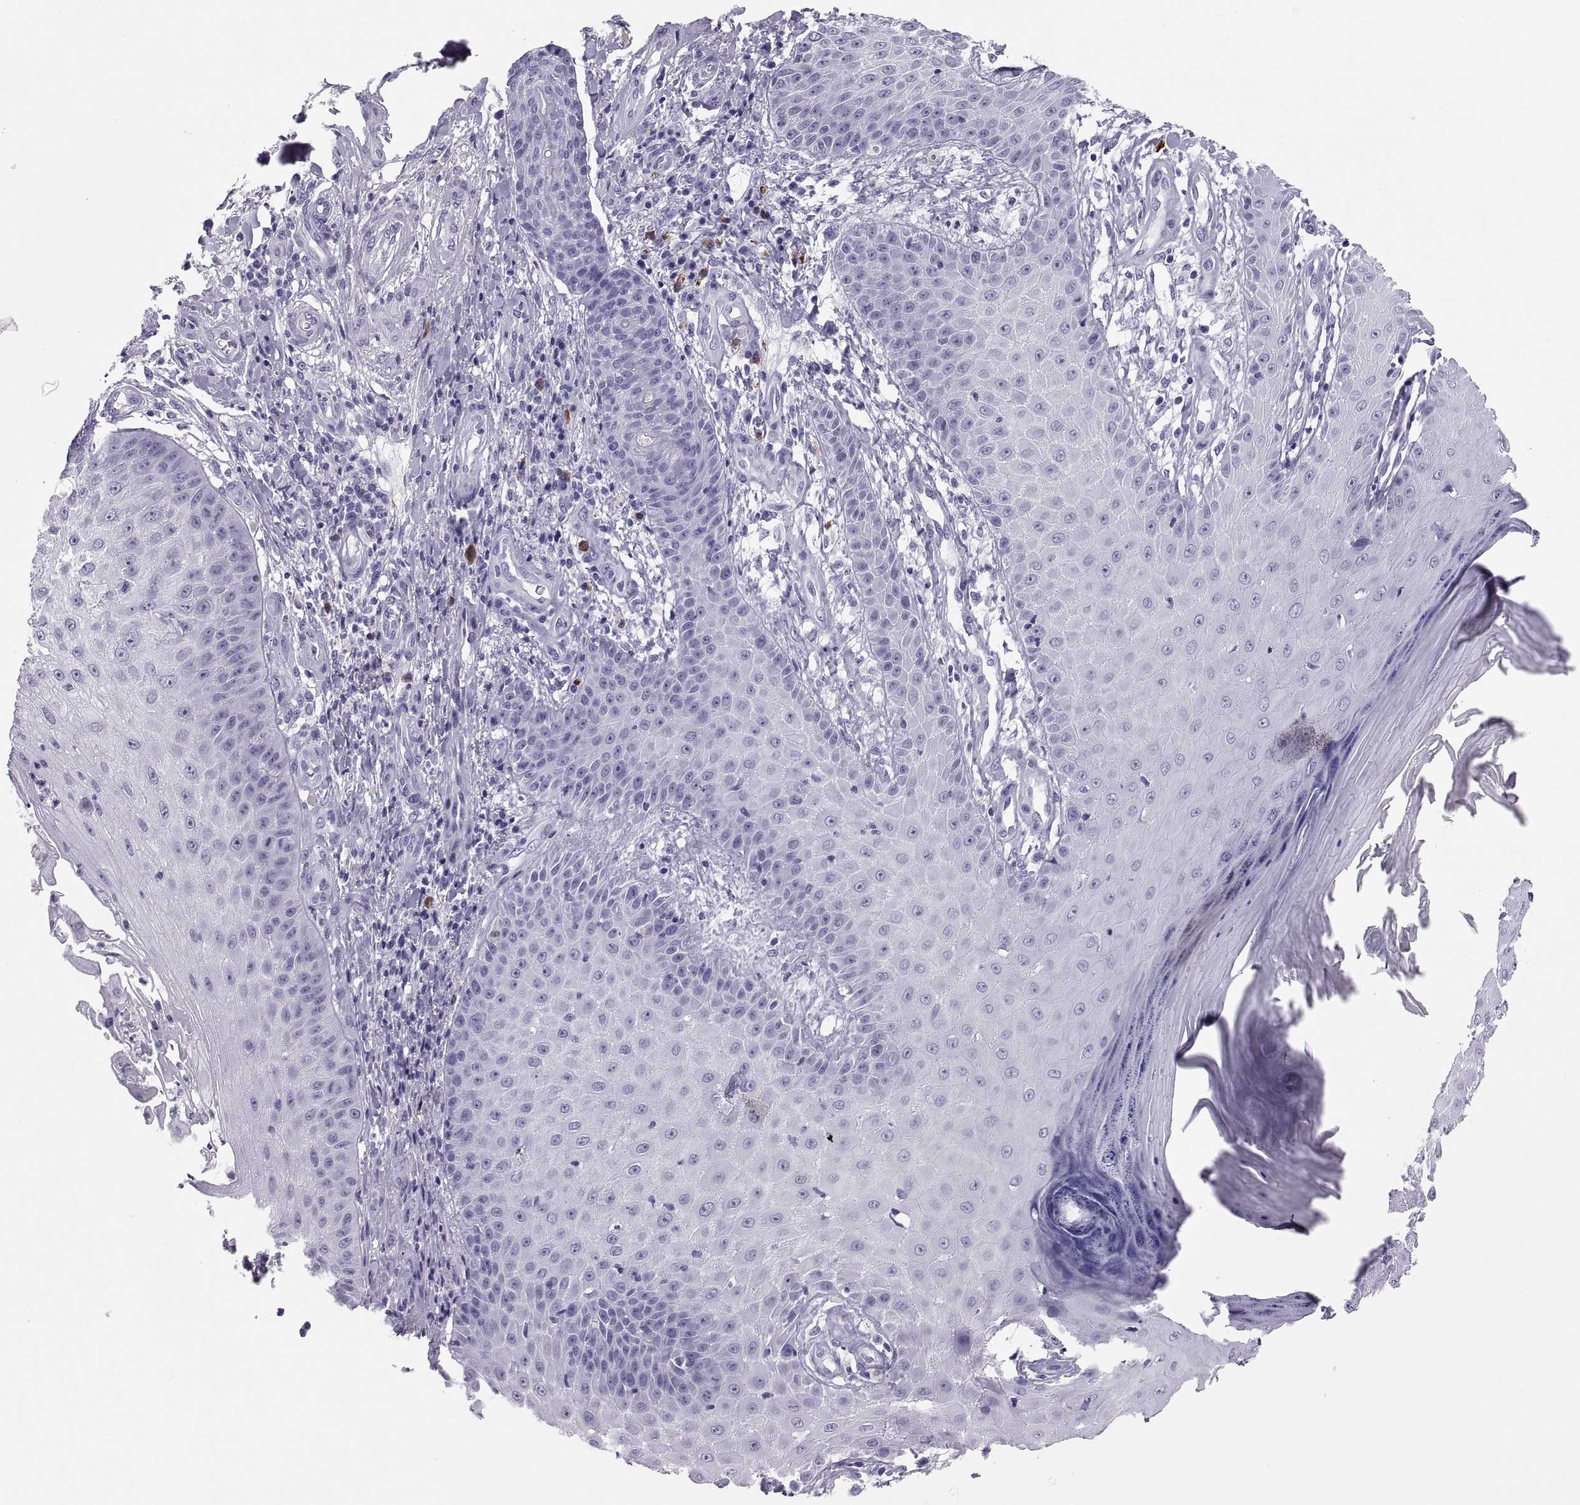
{"staining": {"intensity": "negative", "quantity": "none", "location": "none"}, "tissue": "skin cancer", "cell_type": "Tumor cells", "image_type": "cancer", "snomed": [{"axis": "morphology", "description": "Squamous cell carcinoma, NOS"}, {"axis": "topography", "description": "Skin"}], "caption": "Tumor cells show no significant positivity in skin cancer. Brightfield microscopy of immunohistochemistry (IHC) stained with DAB (brown) and hematoxylin (blue), captured at high magnification.", "gene": "CT47A10", "patient": {"sex": "male", "age": 70}}